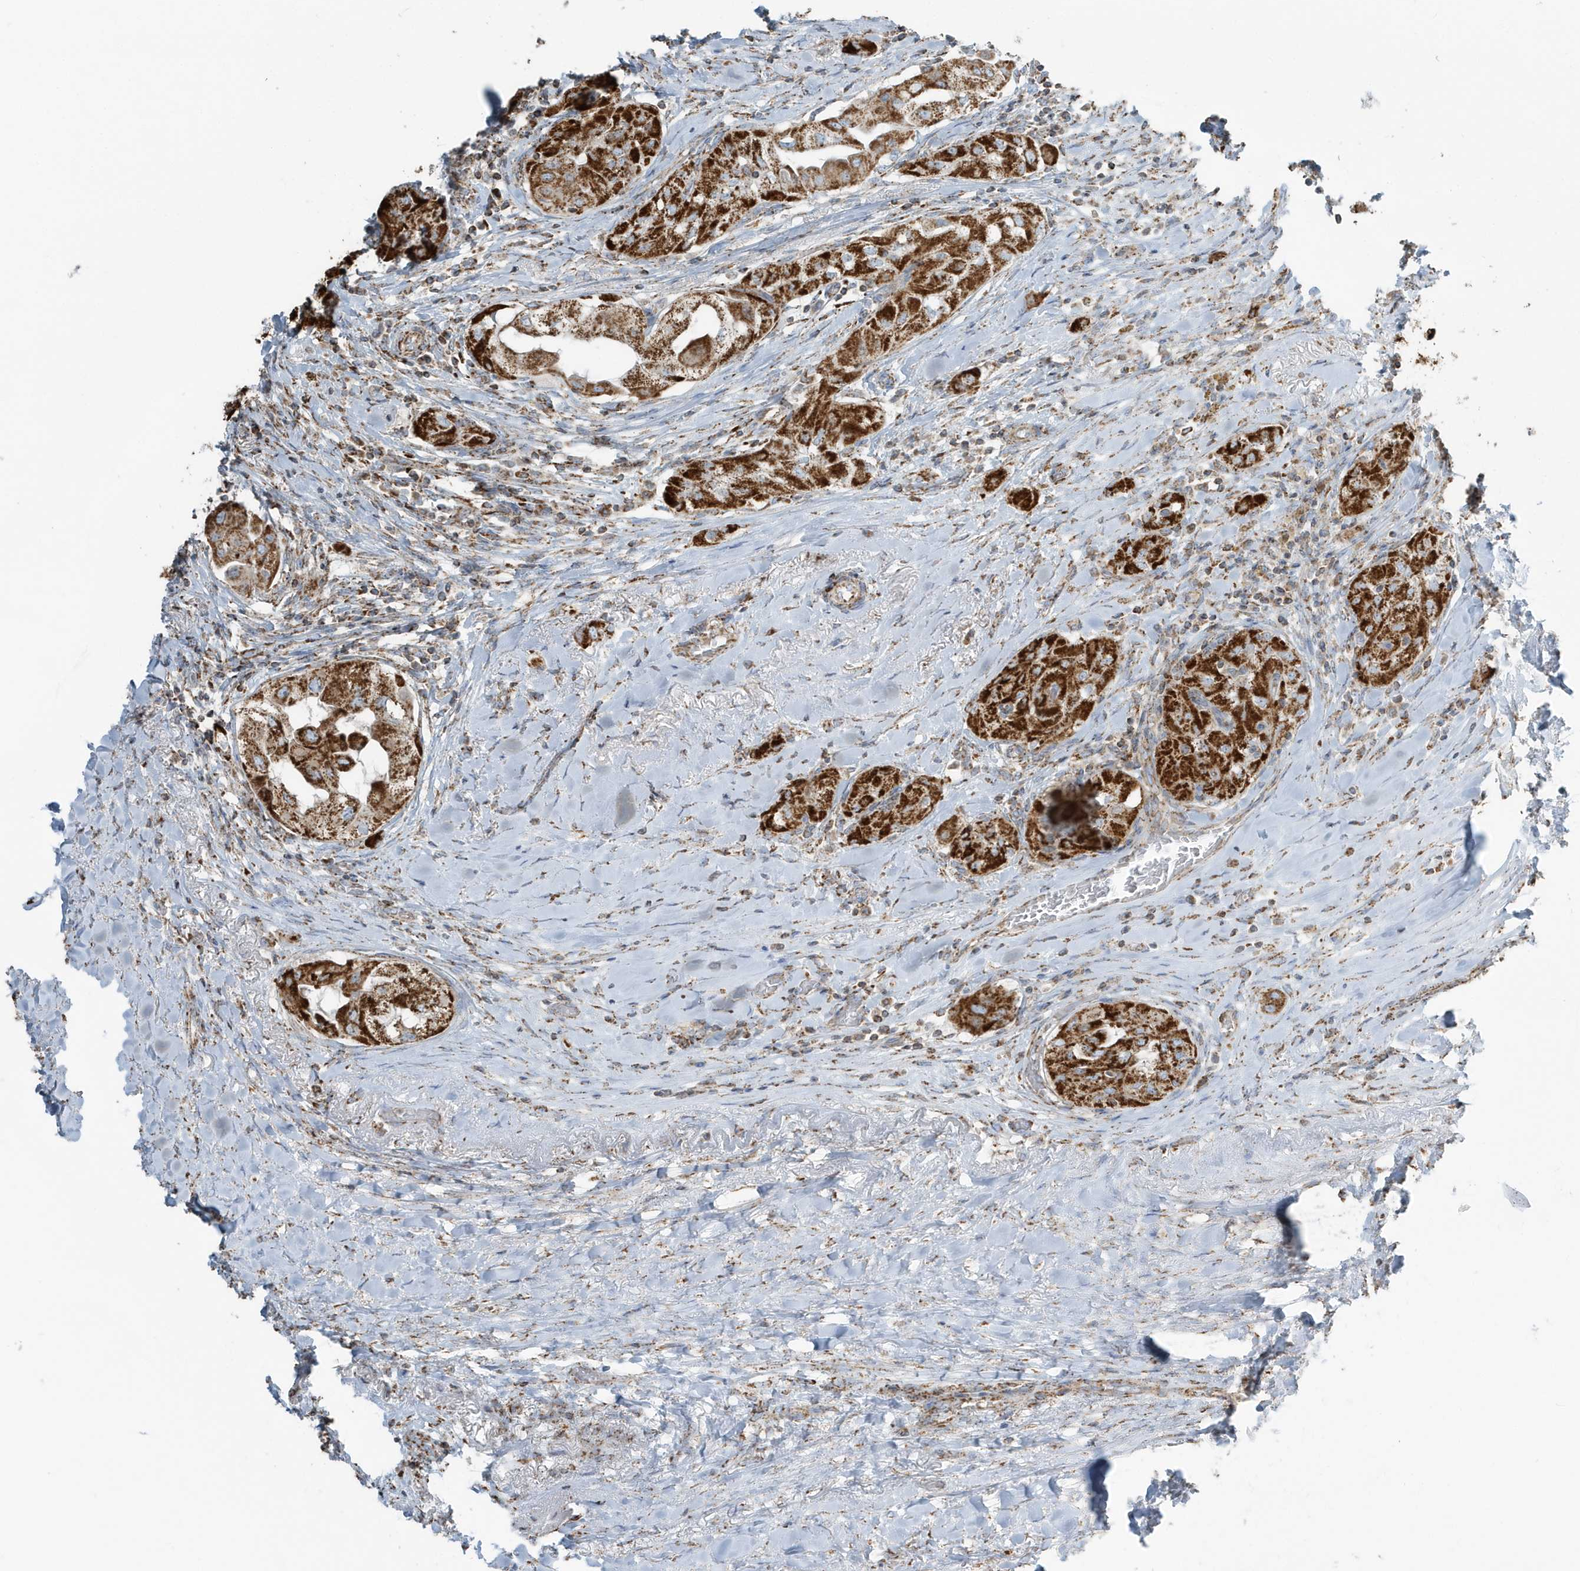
{"staining": {"intensity": "strong", "quantity": ">75%", "location": "cytoplasmic/membranous"}, "tissue": "thyroid cancer", "cell_type": "Tumor cells", "image_type": "cancer", "snomed": [{"axis": "morphology", "description": "Papillary adenocarcinoma, NOS"}, {"axis": "topography", "description": "Thyroid gland"}], "caption": "Brown immunohistochemical staining in papillary adenocarcinoma (thyroid) reveals strong cytoplasmic/membranous positivity in approximately >75% of tumor cells.", "gene": "RAB11FIP3", "patient": {"sex": "female", "age": 59}}